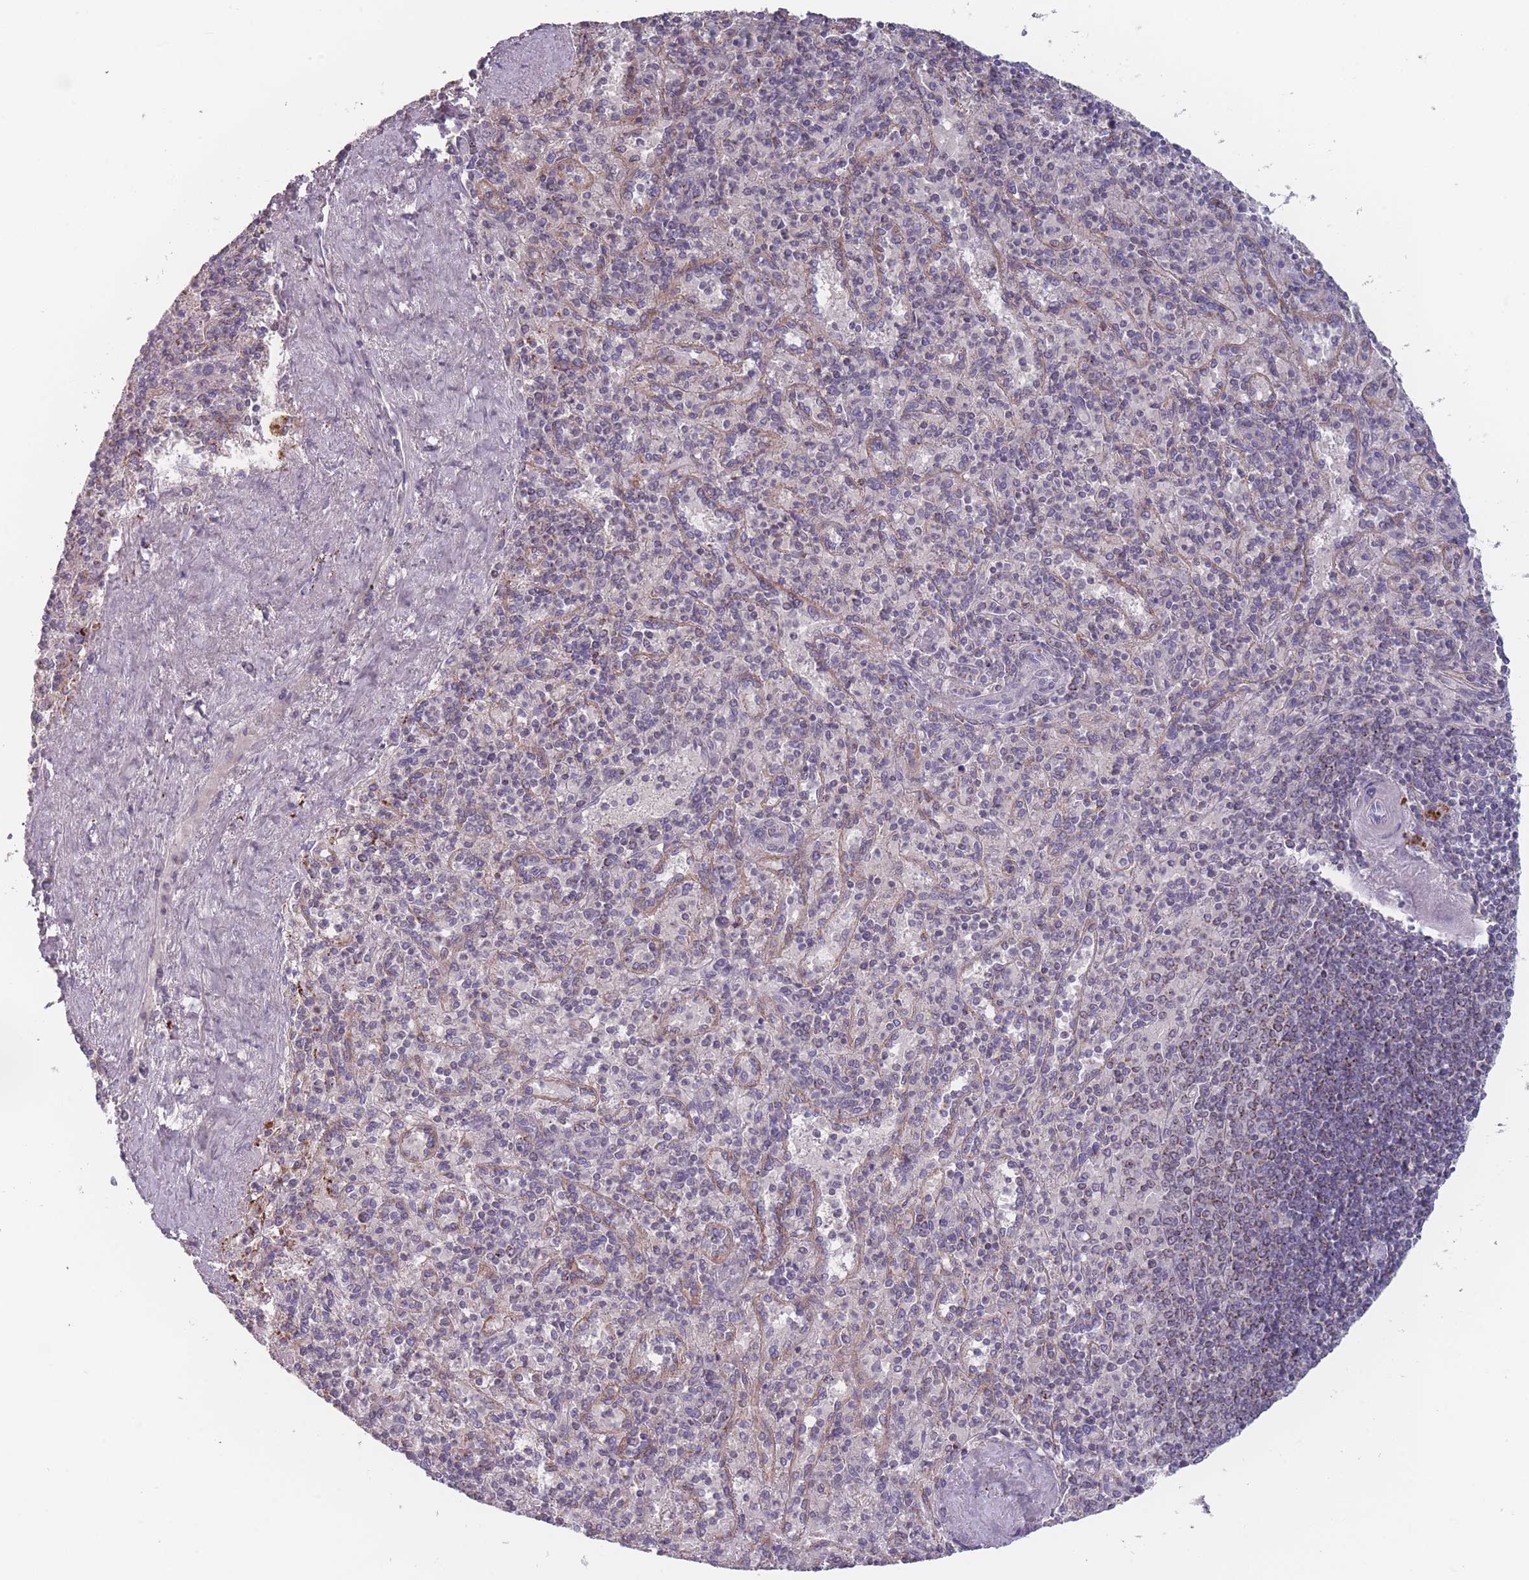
{"staining": {"intensity": "moderate", "quantity": "<25%", "location": "cytoplasmic/membranous"}, "tissue": "spleen", "cell_type": "Cells in red pulp", "image_type": "normal", "snomed": [{"axis": "morphology", "description": "Normal tissue, NOS"}, {"axis": "topography", "description": "Spleen"}], "caption": "A brown stain shows moderate cytoplasmic/membranous staining of a protein in cells in red pulp of benign human spleen. The staining was performed using DAB (3,3'-diaminobenzidine), with brown indicating positive protein expression. Nuclei are stained blue with hematoxylin.", "gene": "TMEM232", "patient": {"sex": "male", "age": 82}}